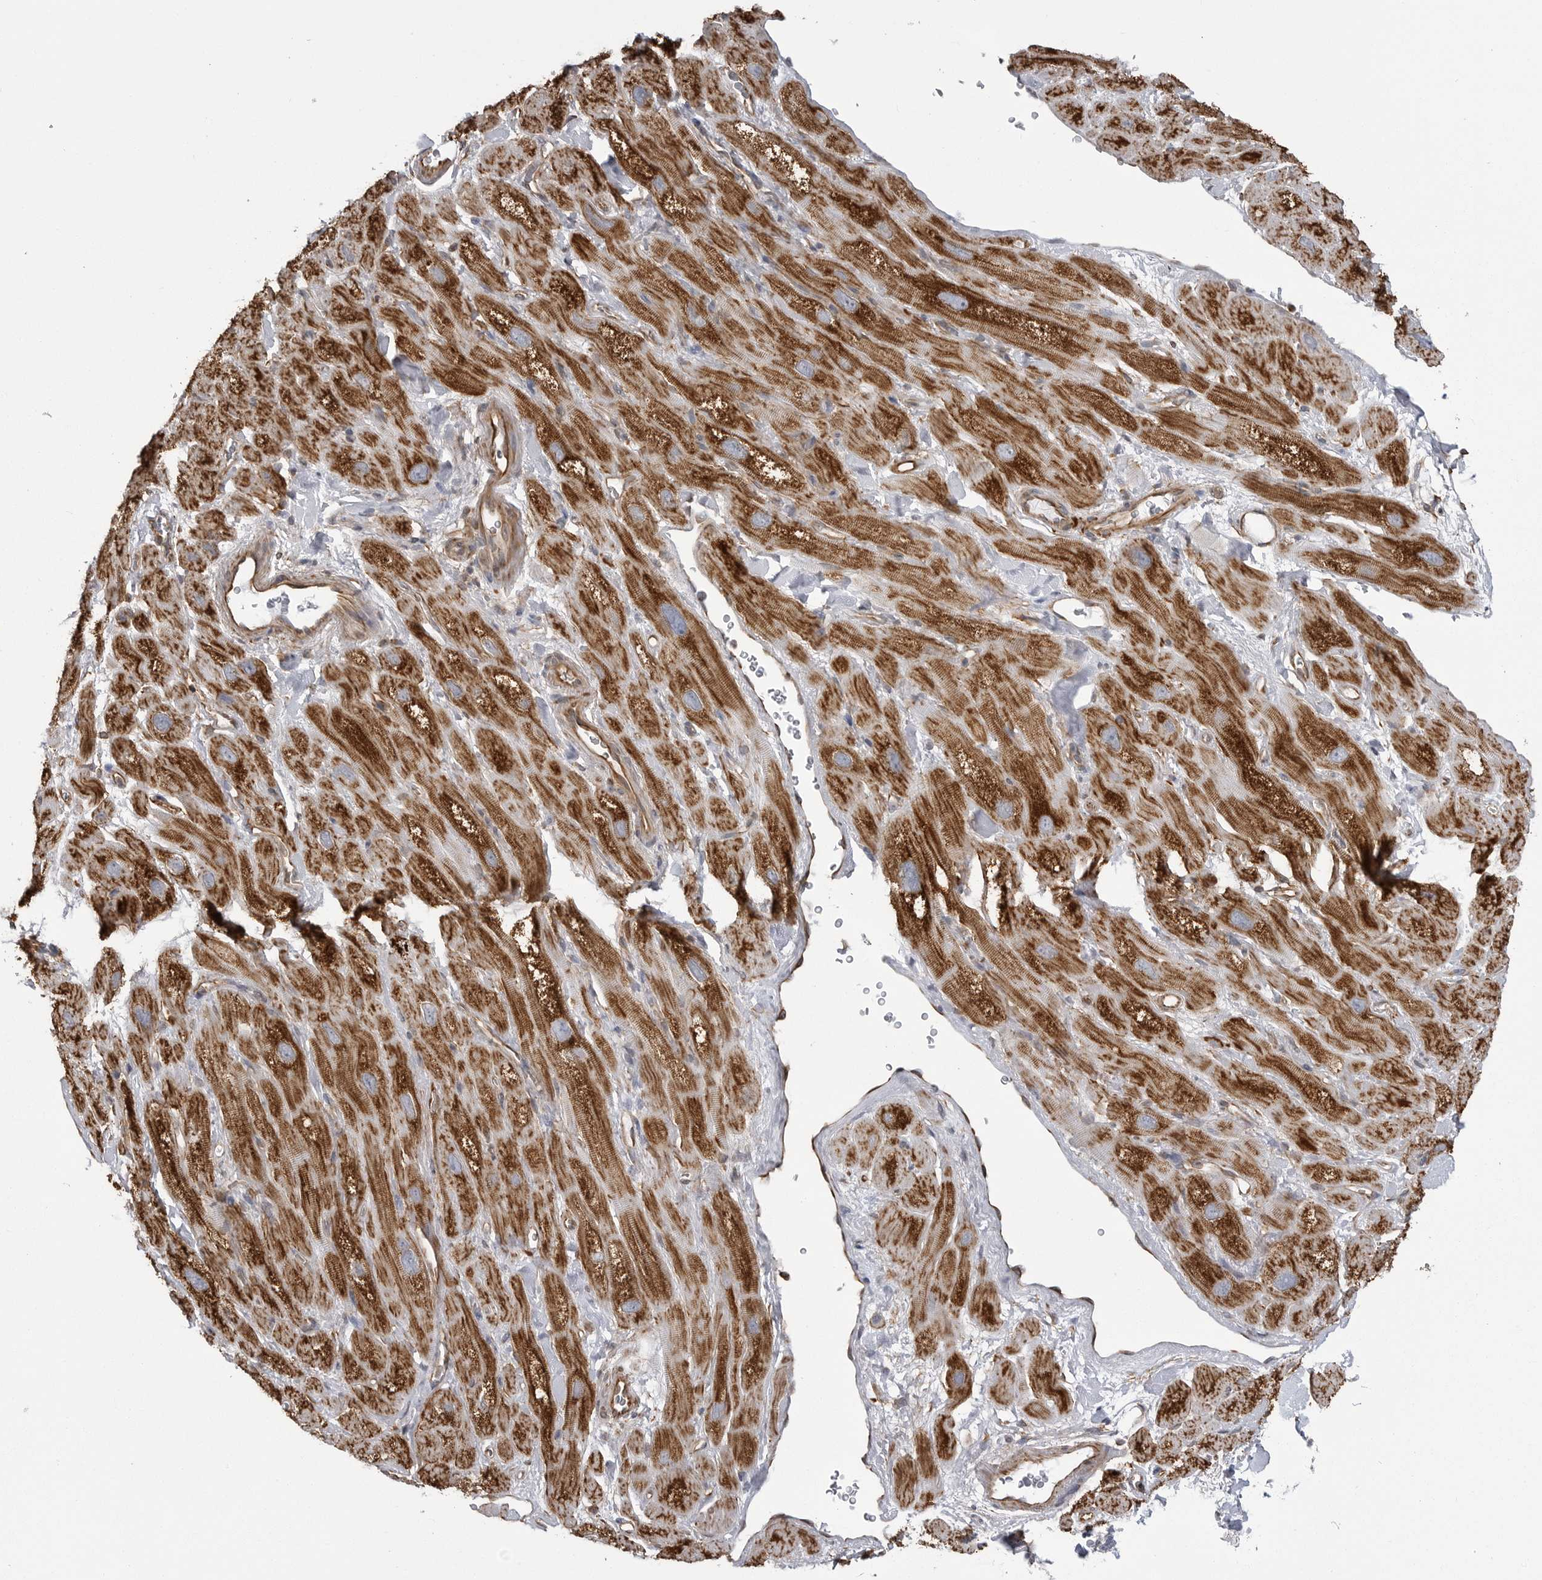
{"staining": {"intensity": "strong", "quantity": ">75%", "location": "cytoplasmic/membranous"}, "tissue": "heart muscle", "cell_type": "Cardiomyocytes", "image_type": "normal", "snomed": [{"axis": "morphology", "description": "Normal tissue, NOS"}, {"axis": "topography", "description": "Heart"}], "caption": "Approximately >75% of cardiomyocytes in unremarkable human heart muscle show strong cytoplasmic/membranous protein staining as visualized by brown immunohistochemical staining.", "gene": "FH", "patient": {"sex": "male", "age": 49}}